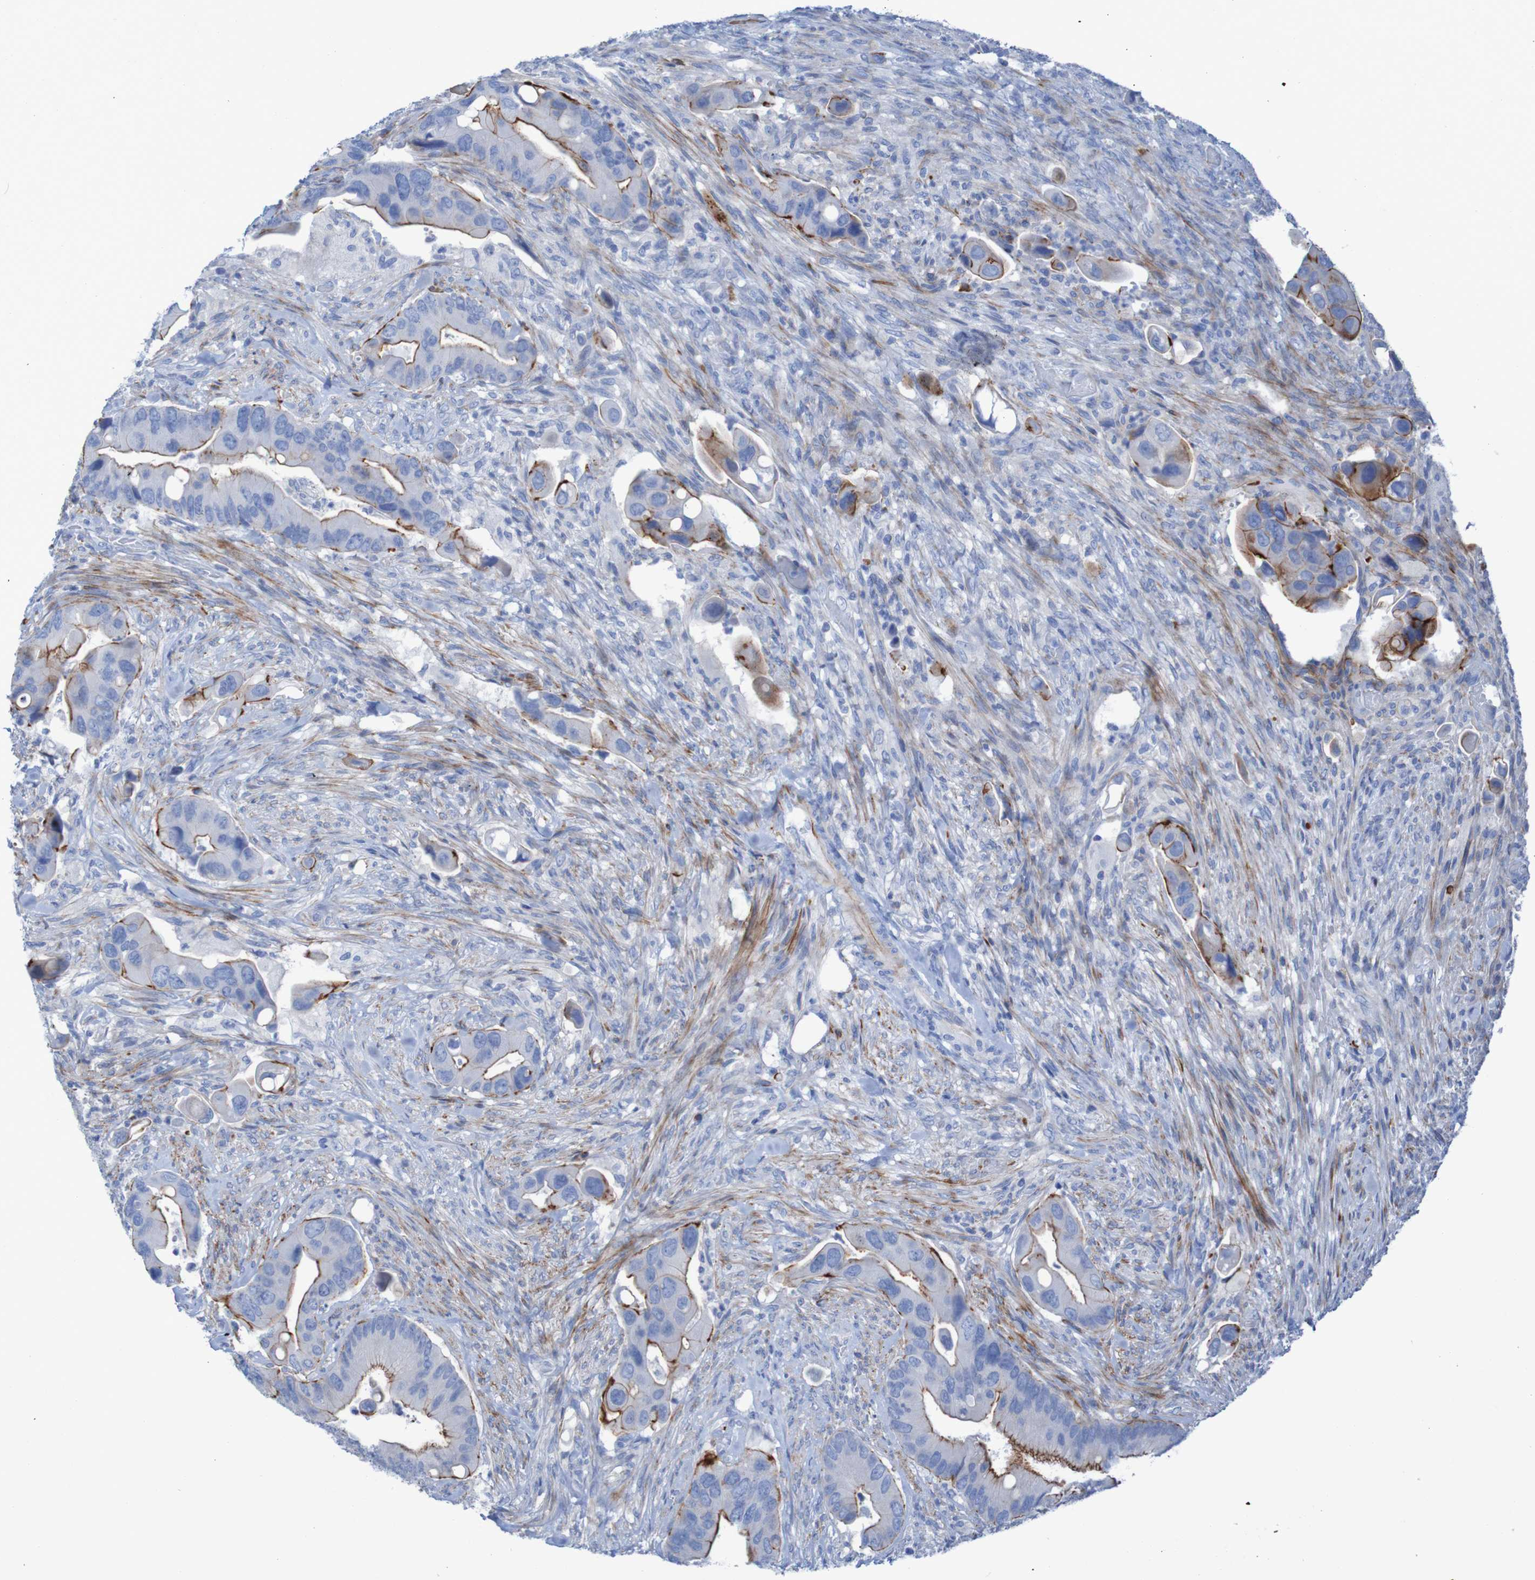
{"staining": {"intensity": "strong", "quantity": ">75%", "location": "cytoplasmic/membranous"}, "tissue": "colorectal cancer", "cell_type": "Tumor cells", "image_type": "cancer", "snomed": [{"axis": "morphology", "description": "Adenocarcinoma, NOS"}, {"axis": "topography", "description": "Rectum"}], "caption": "Tumor cells reveal strong cytoplasmic/membranous staining in about >75% of cells in adenocarcinoma (colorectal). The staining is performed using DAB brown chromogen to label protein expression. The nuclei are counter-stained blue using hematoxylin.", "gene": "RNF182", "patient": {"sex": "female", "age": 57}}